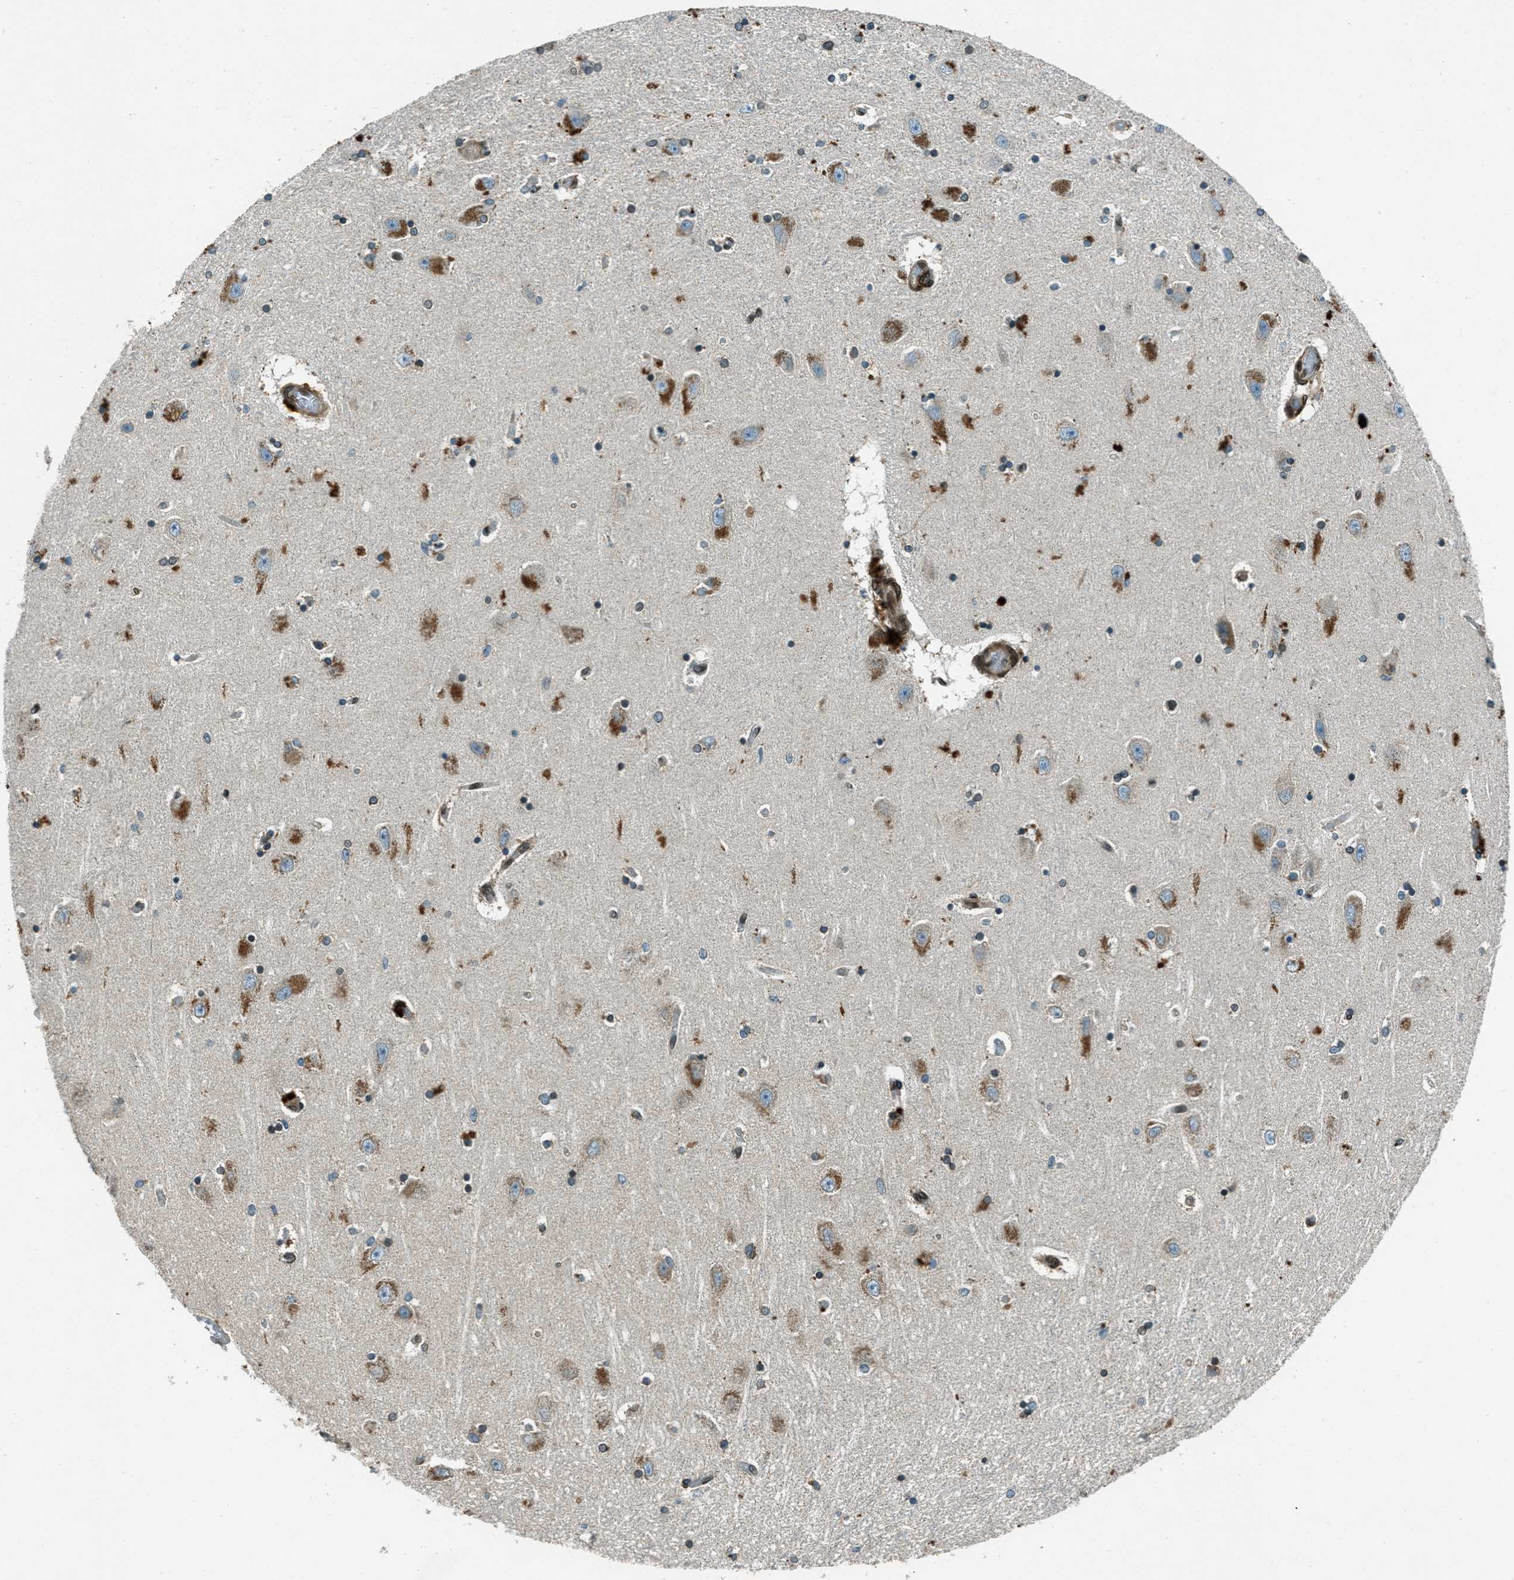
{"staining": {"intensity": "moderate", "quantity": "<25%", "location": "cytoplasmic/membranous,nuclear"}, "tissue": "hippocampus", "cell_type": "Glial cells", "image_type": "normal", "snomed": [{"axis": "morphology", "description": "Normal tissue, NOS"}, {"axis": "topography", "description": "Hippocampus"}], "caption": "High-magnification brightfield microscopy of normal hippocampus stained with DAB (brown) and counterstained with hematoxylin (blue). glial cells exhibit moderate cytoplasmic/membranous,nuclear positivity is present in about<25% of cells.", "gene": "LEMD2", "patient": {"sex": "female", "age": 54}}